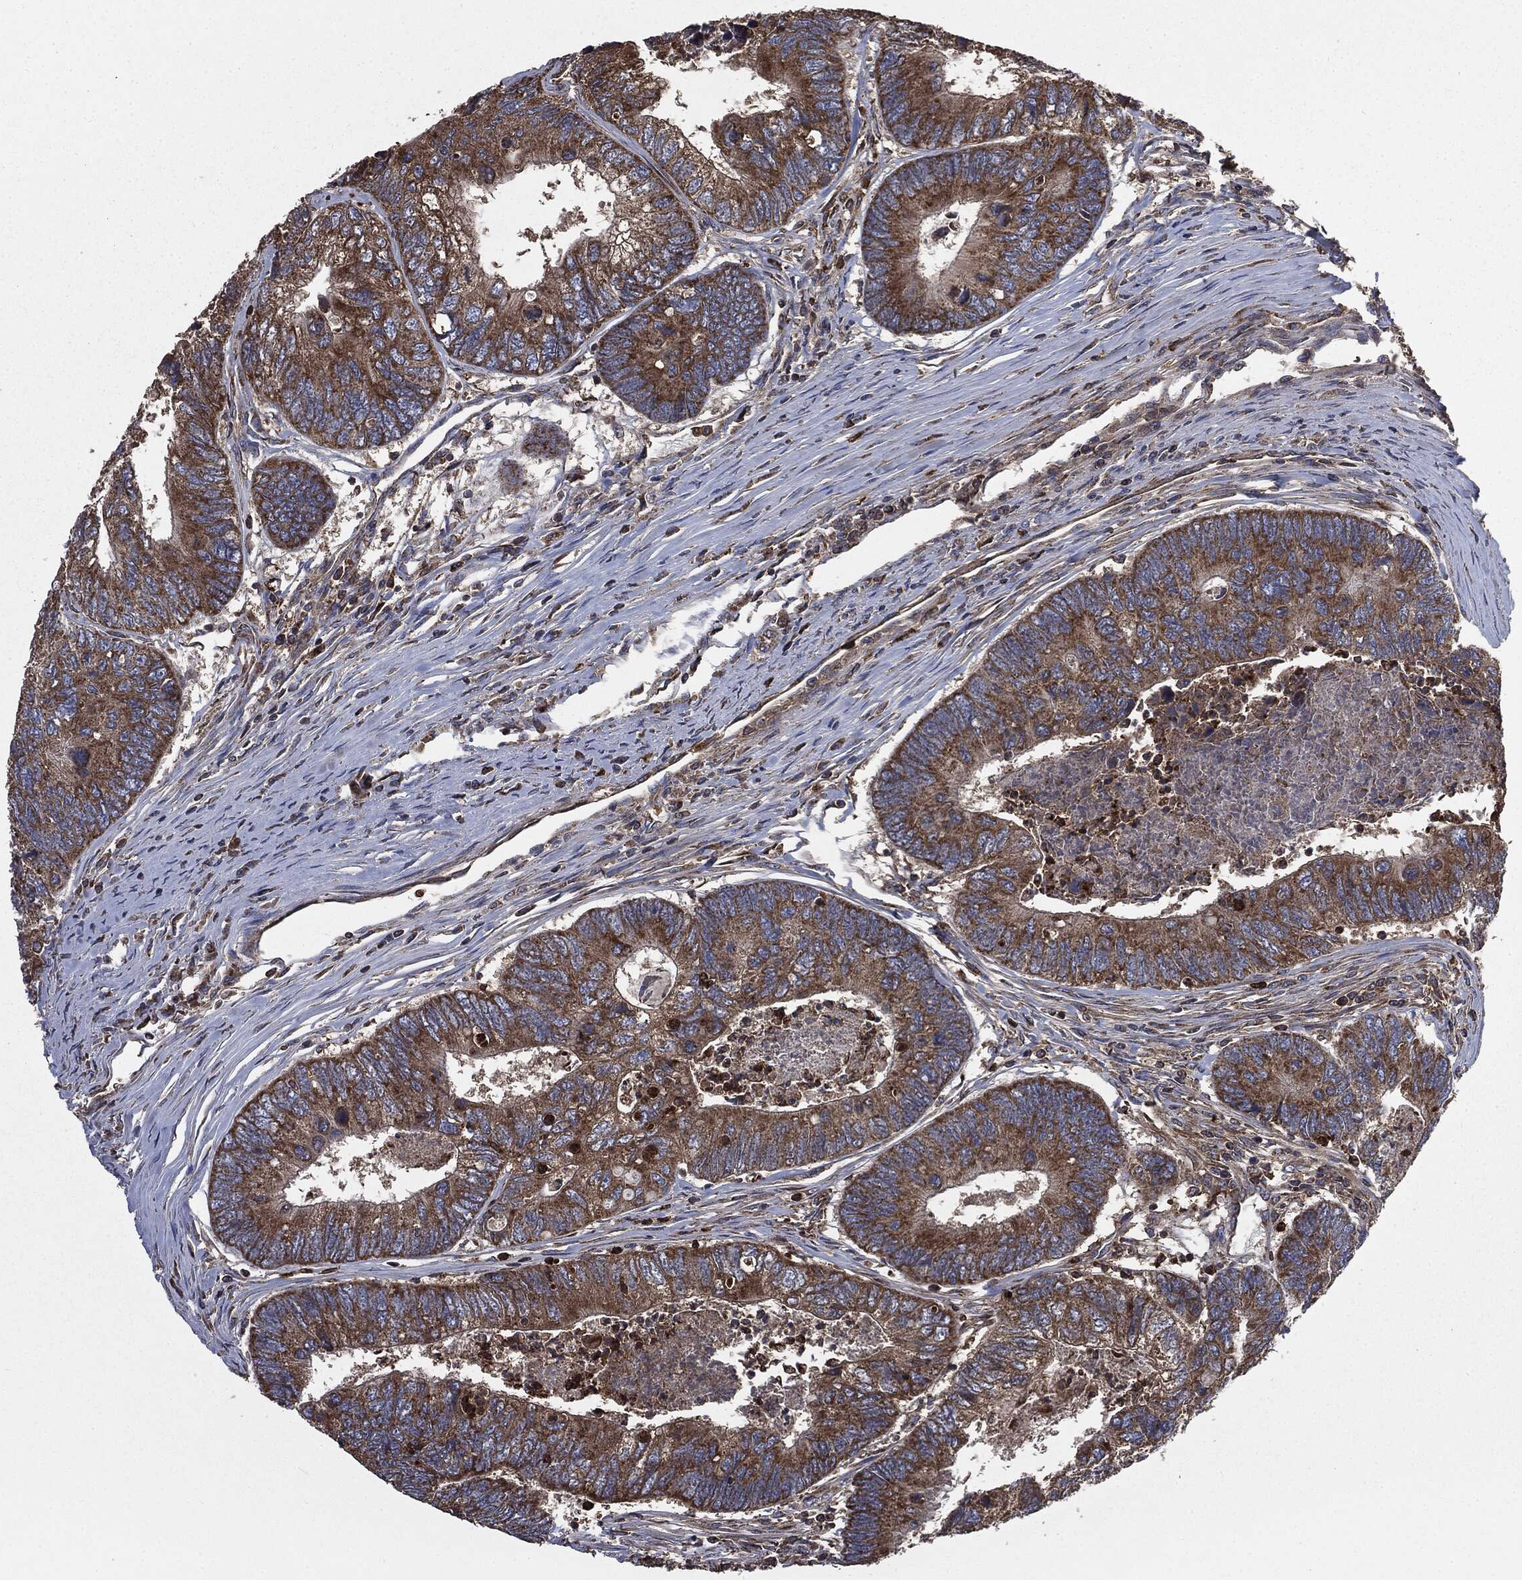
{"staining": {"intensity": "strong", "quantity": ">75%", "location": "cytoplasmic/membranous"}, "tissue": "colorectal cancer", "cell_type": "Tumor cells", "image_type": "cancer", "snomed": [{"axis": "morphology", "description": "Adenocarcinoma, NOS"}, {"axis": "topography", "description": "Colon"}], "caption": "Adenocarcinoma (colorectal) stained for a protein (brown) shows strong cytoplasmic/membranous positive staining in about >75% of tumor cells.", "gene": "MAPK6", "patient": {"sex": "female", "age": 67}}